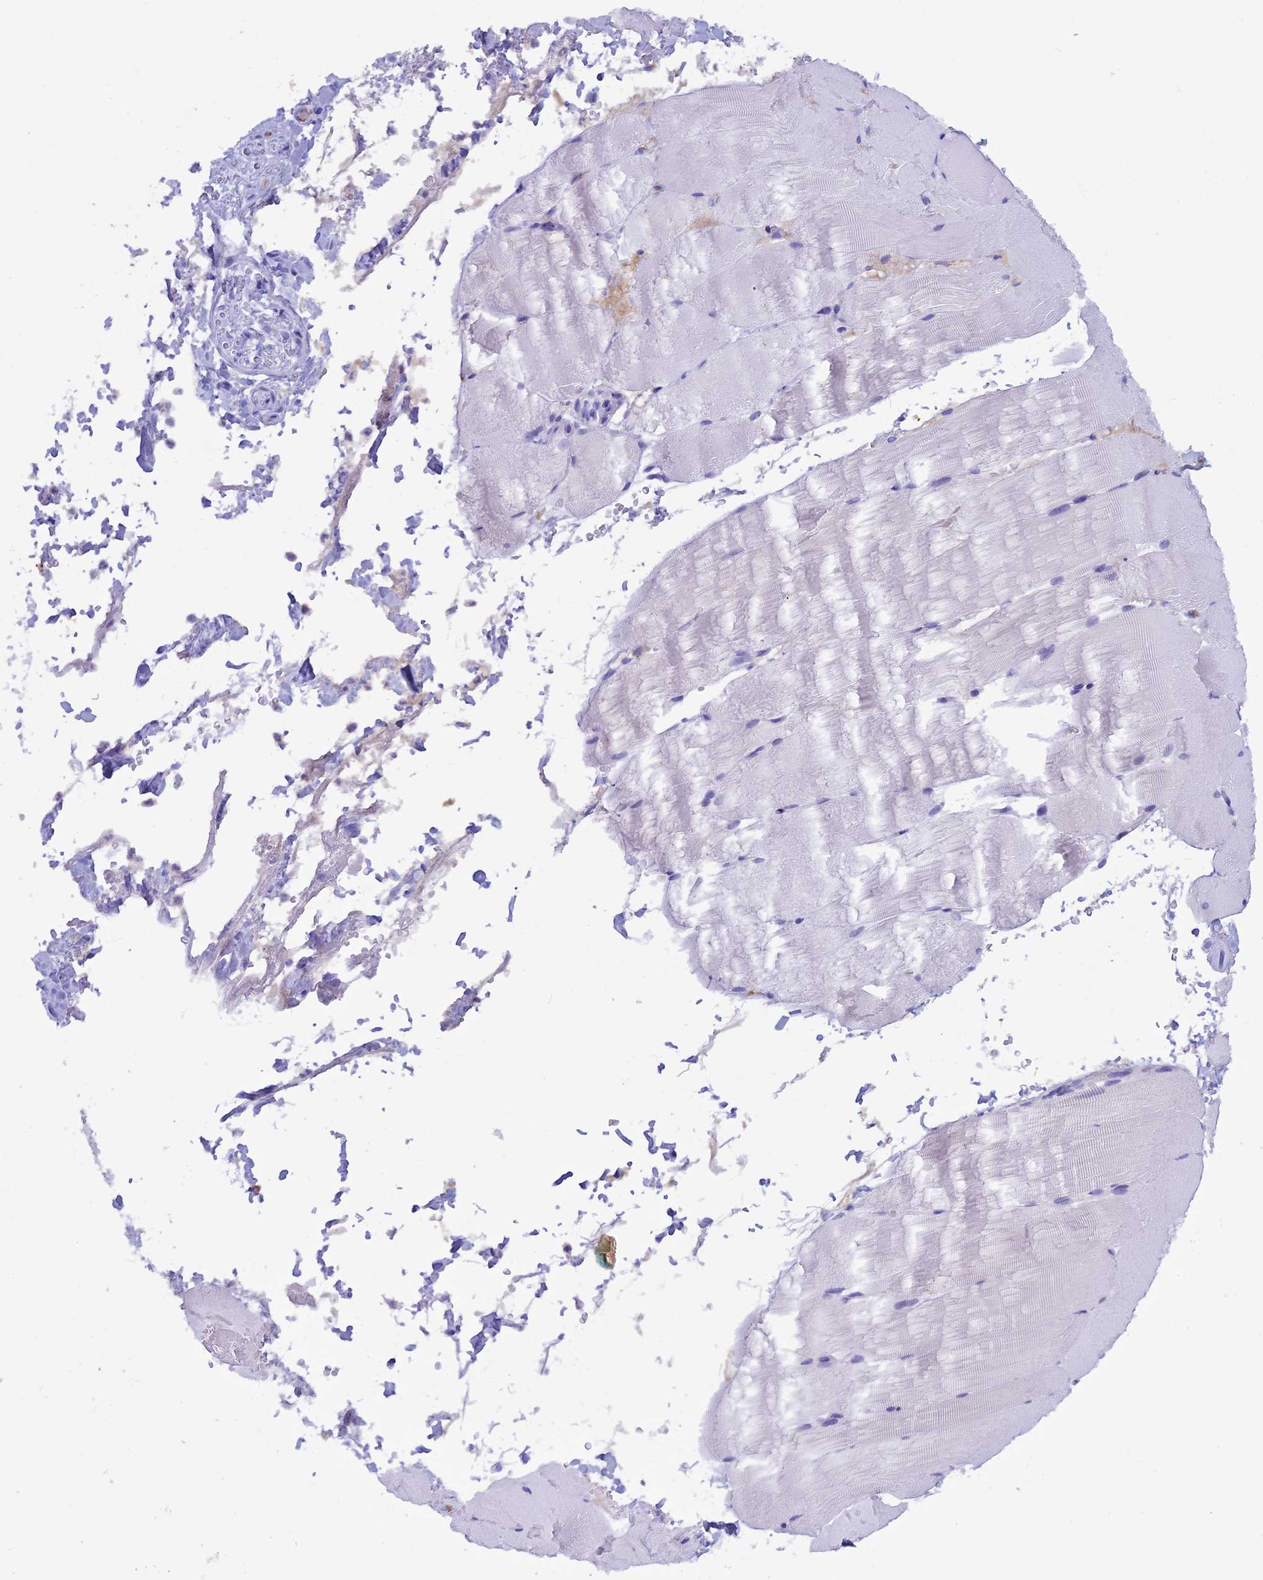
{"staining": {"intensity": "negative", "quantity": "none", "location": "none"}, "tissue": "skeletal muscle", "cell_type": "Myocytes", "image_type": "normal", "snomed": [{"axis": "morphology", "description": "Normal tissue, NOS"}, {"axis": "topography", "description": "Skeletal muscle"}, {"axis": "topography", "description": "Parathyroid gland"}], "caption": "Protein analysis of normal skeletal muscle shows no significant positivity in myocytes.", "gene": "IGSF6", "patient": {"sex": "female", "age": 37}}